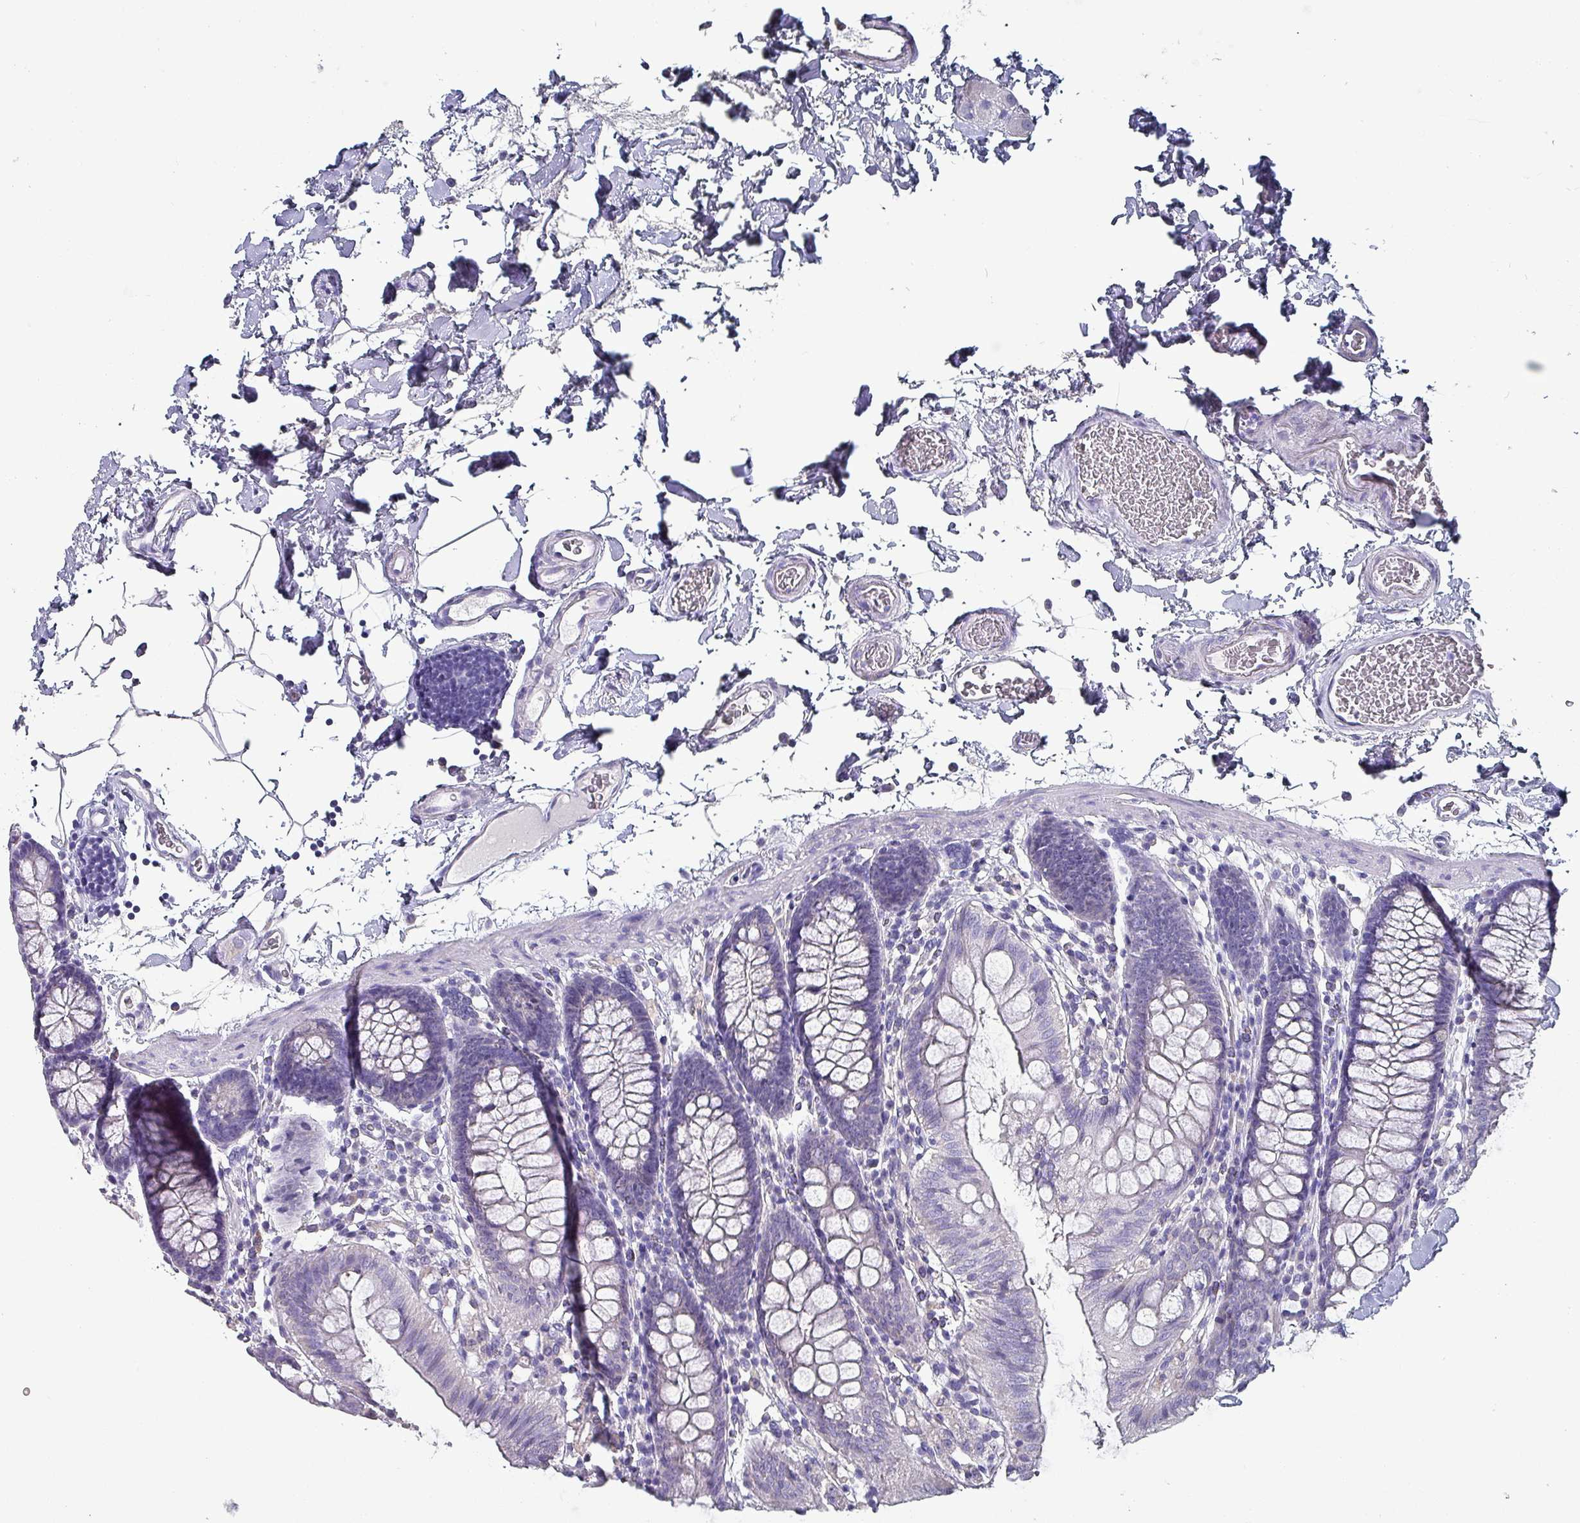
{"staining": {"intensity": "negative", "quantity": "none", "location": "none"}, "tissue": "colon", "cell_type": "Endothelial cells", "image_type": "normal", "snomed": [{"axis": "morphology", "description": "Normal tissue, NOS"}, {"axis": "topography", "description": "Colon"}], "caption": "This micrograph is of unremarkable colon stained with IHC to label a protein in brown with the nuclei are counter-stained blue. There is no staining in endothelial cells.", "gene": "INS", "patient": {"sex": "male", "age": 75}}